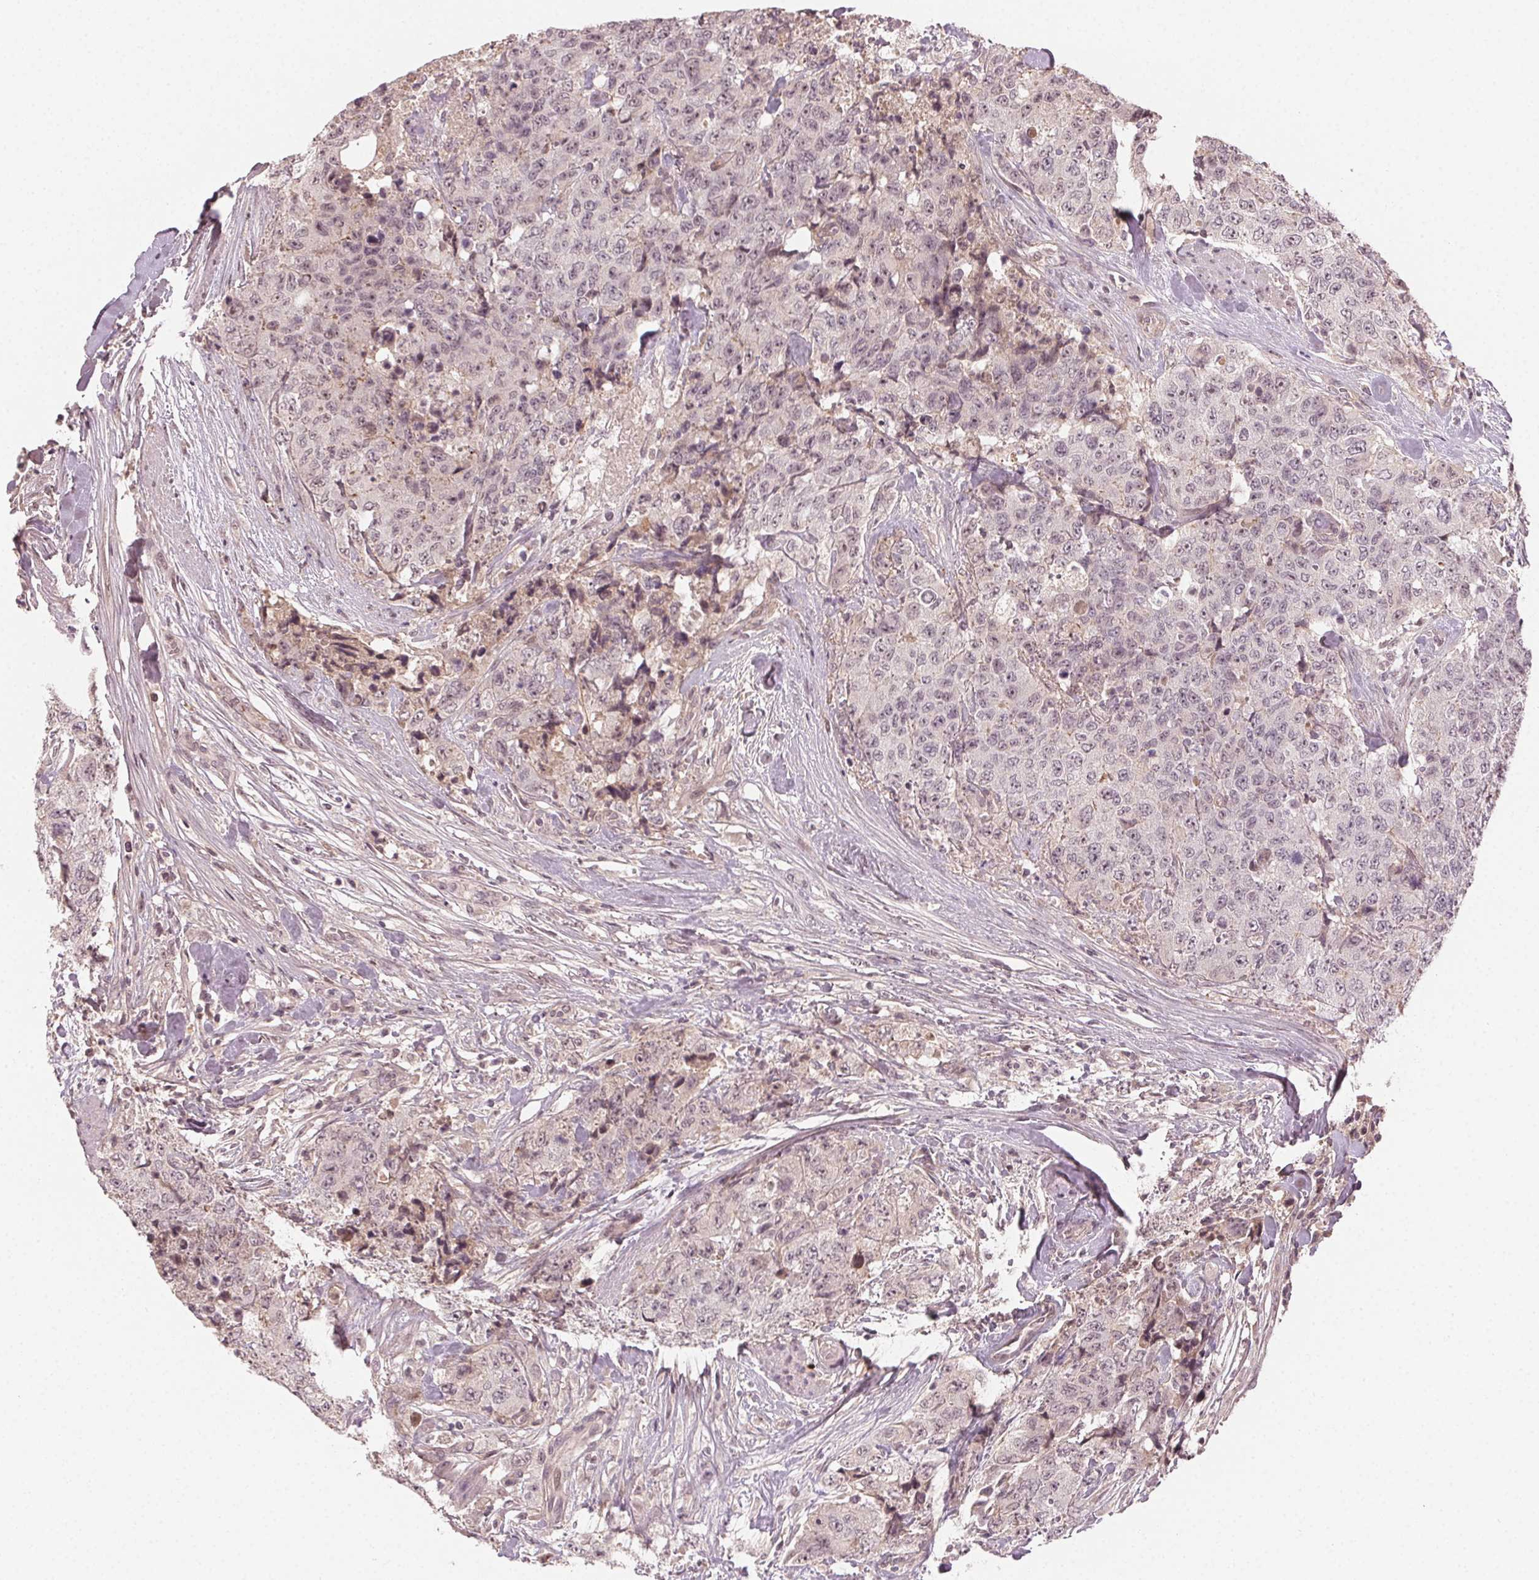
{"staining": {"intensity": "negative", "quantity": "none", "location": "none"}, "tissue": "urothelial cancer", "cell_type": "Tumor cells", "image_type": "cancer", "snomed": [{"axis": "morphology", "description": "Urothelial carcinoma, High grade"}, {"axis": "topography", "description": "Urinary bladder"}], "caption": "Immunohistochemical staining of urothelial carcinoma (high-grade) exhibits no significant expression in tumor cells.", "gene": "TUB", "patient": {"sex": "female", "age": 78}}